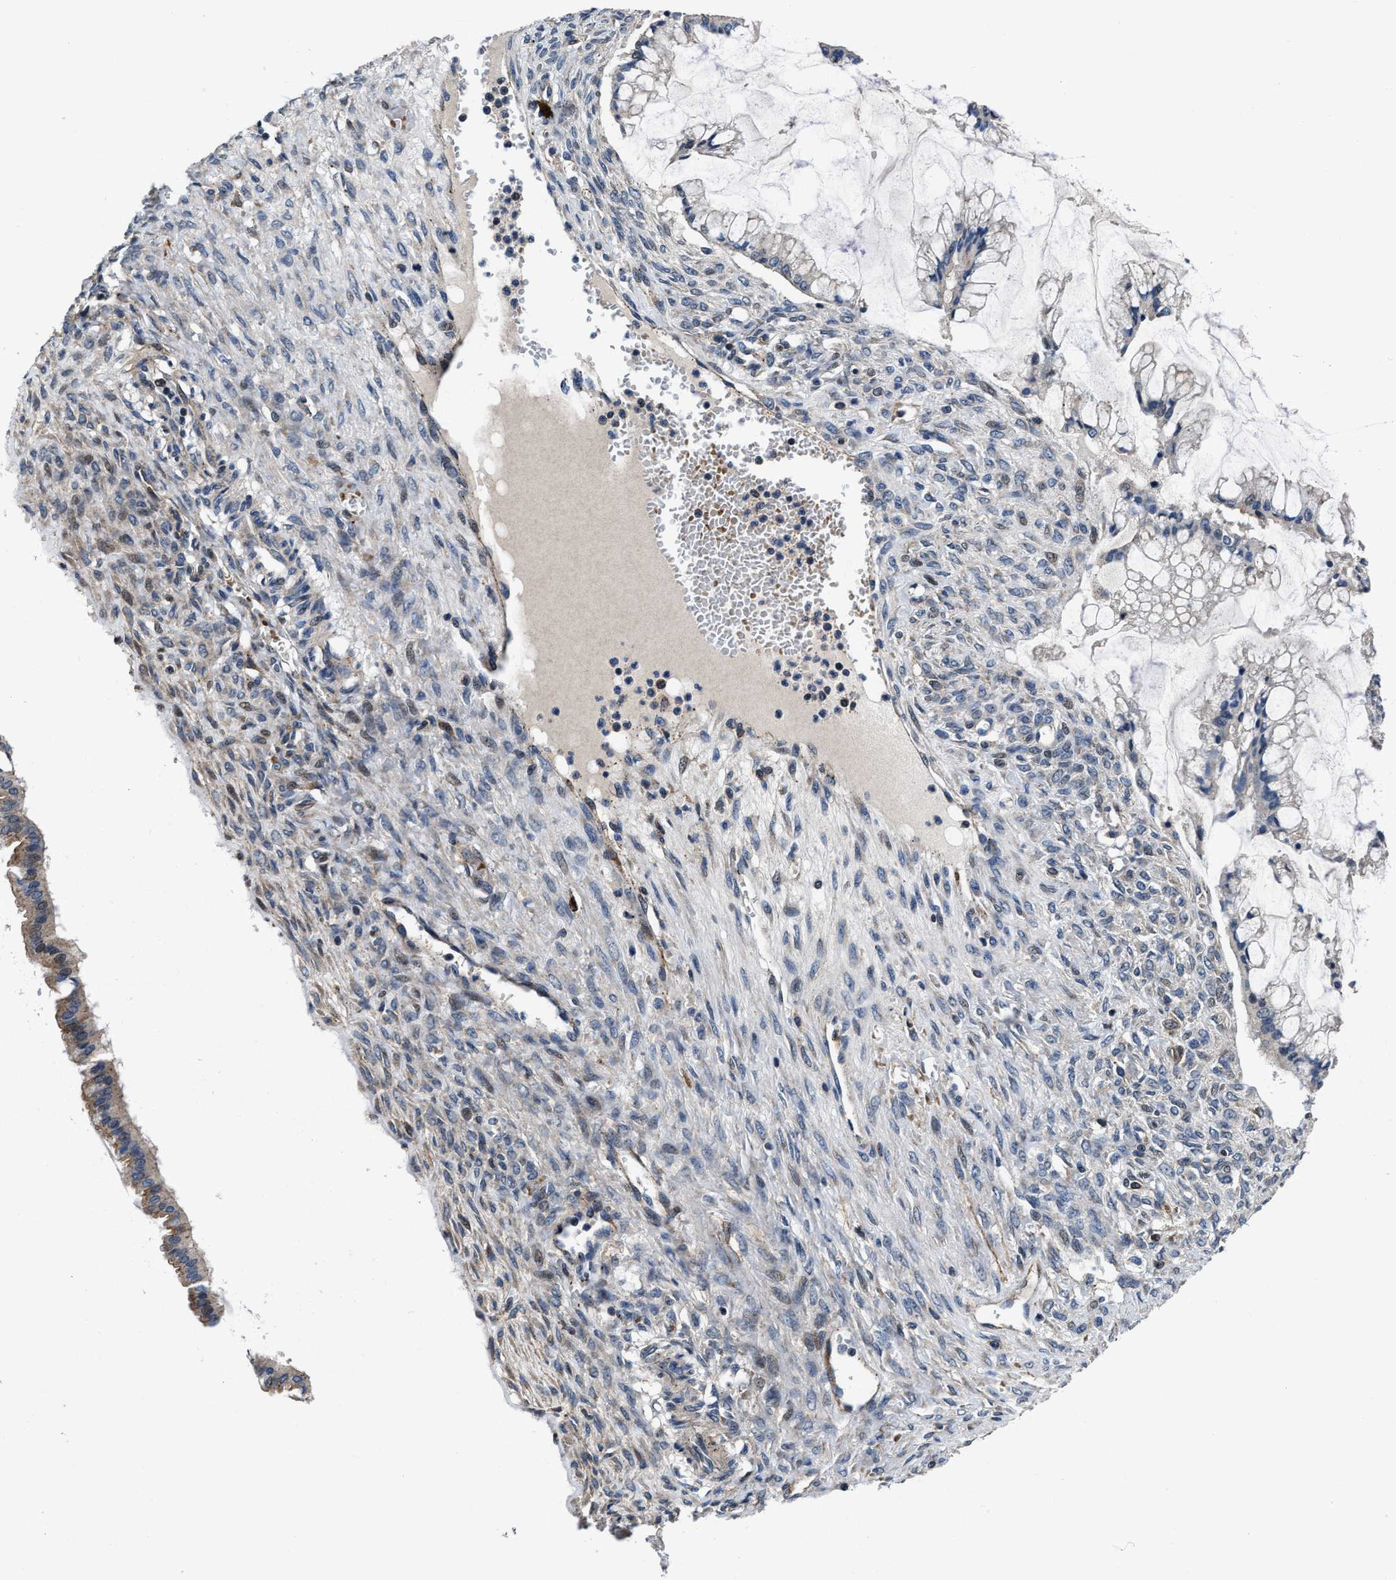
{"staining": {"intensity": "weak", "quantity": "<25%", "location": "cytoplasmic/membranous"}, "tissue": "ovarian cancer", "cell_type": "Tumor cells", "image_type": "cancer", "snomed": [{"axis": "morphology", "description": "Cystadenocarcinoma, mucinous, NOS"}, {"axis": "topography", "description": "Ovary"}], "caption": "Ovarian cancer stained for a protein using immunohistochemistry (IHC) exhibits no staining tumor cells.", "gene": "C2orf66", "patient": {"sex": "female", "age": 73}}